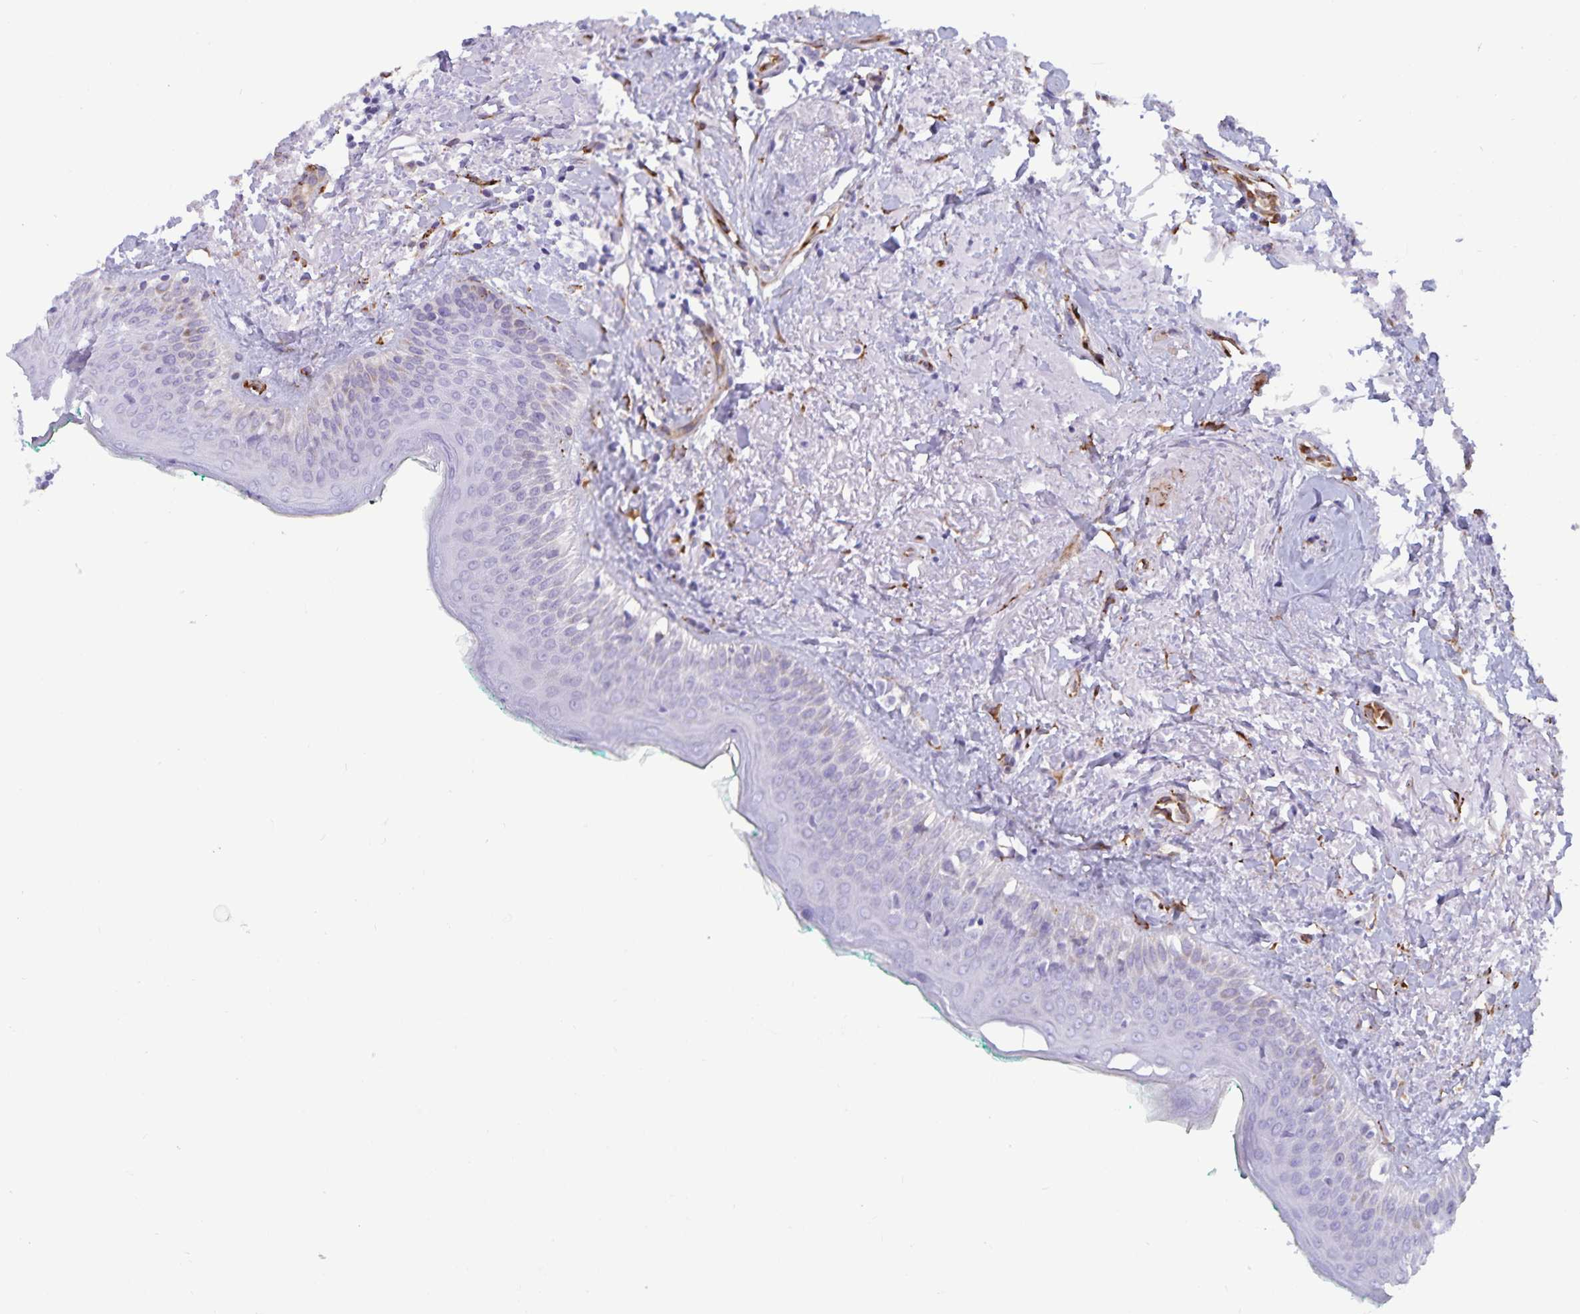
{"staining": {"intensity": "weak", "quantity": "<25%", "location": "cytoplasmic/membranous"}, "tissue": "oral mucosa", "cell_type": "Squamous epithelial cells", "image_type": "normal", "snomed": [{"axis": "morphology", "description": "Normal tissue, NOS"}, {"axis": "topography", "description": "Oral tissue"}], "caption": "DAB immunohistochemical staining of normal oral mucosa demonstrates no significant staining in squamous epithelial cells.", "gene": "RCN1", "patient": {"sex": "female", "age": 70}}